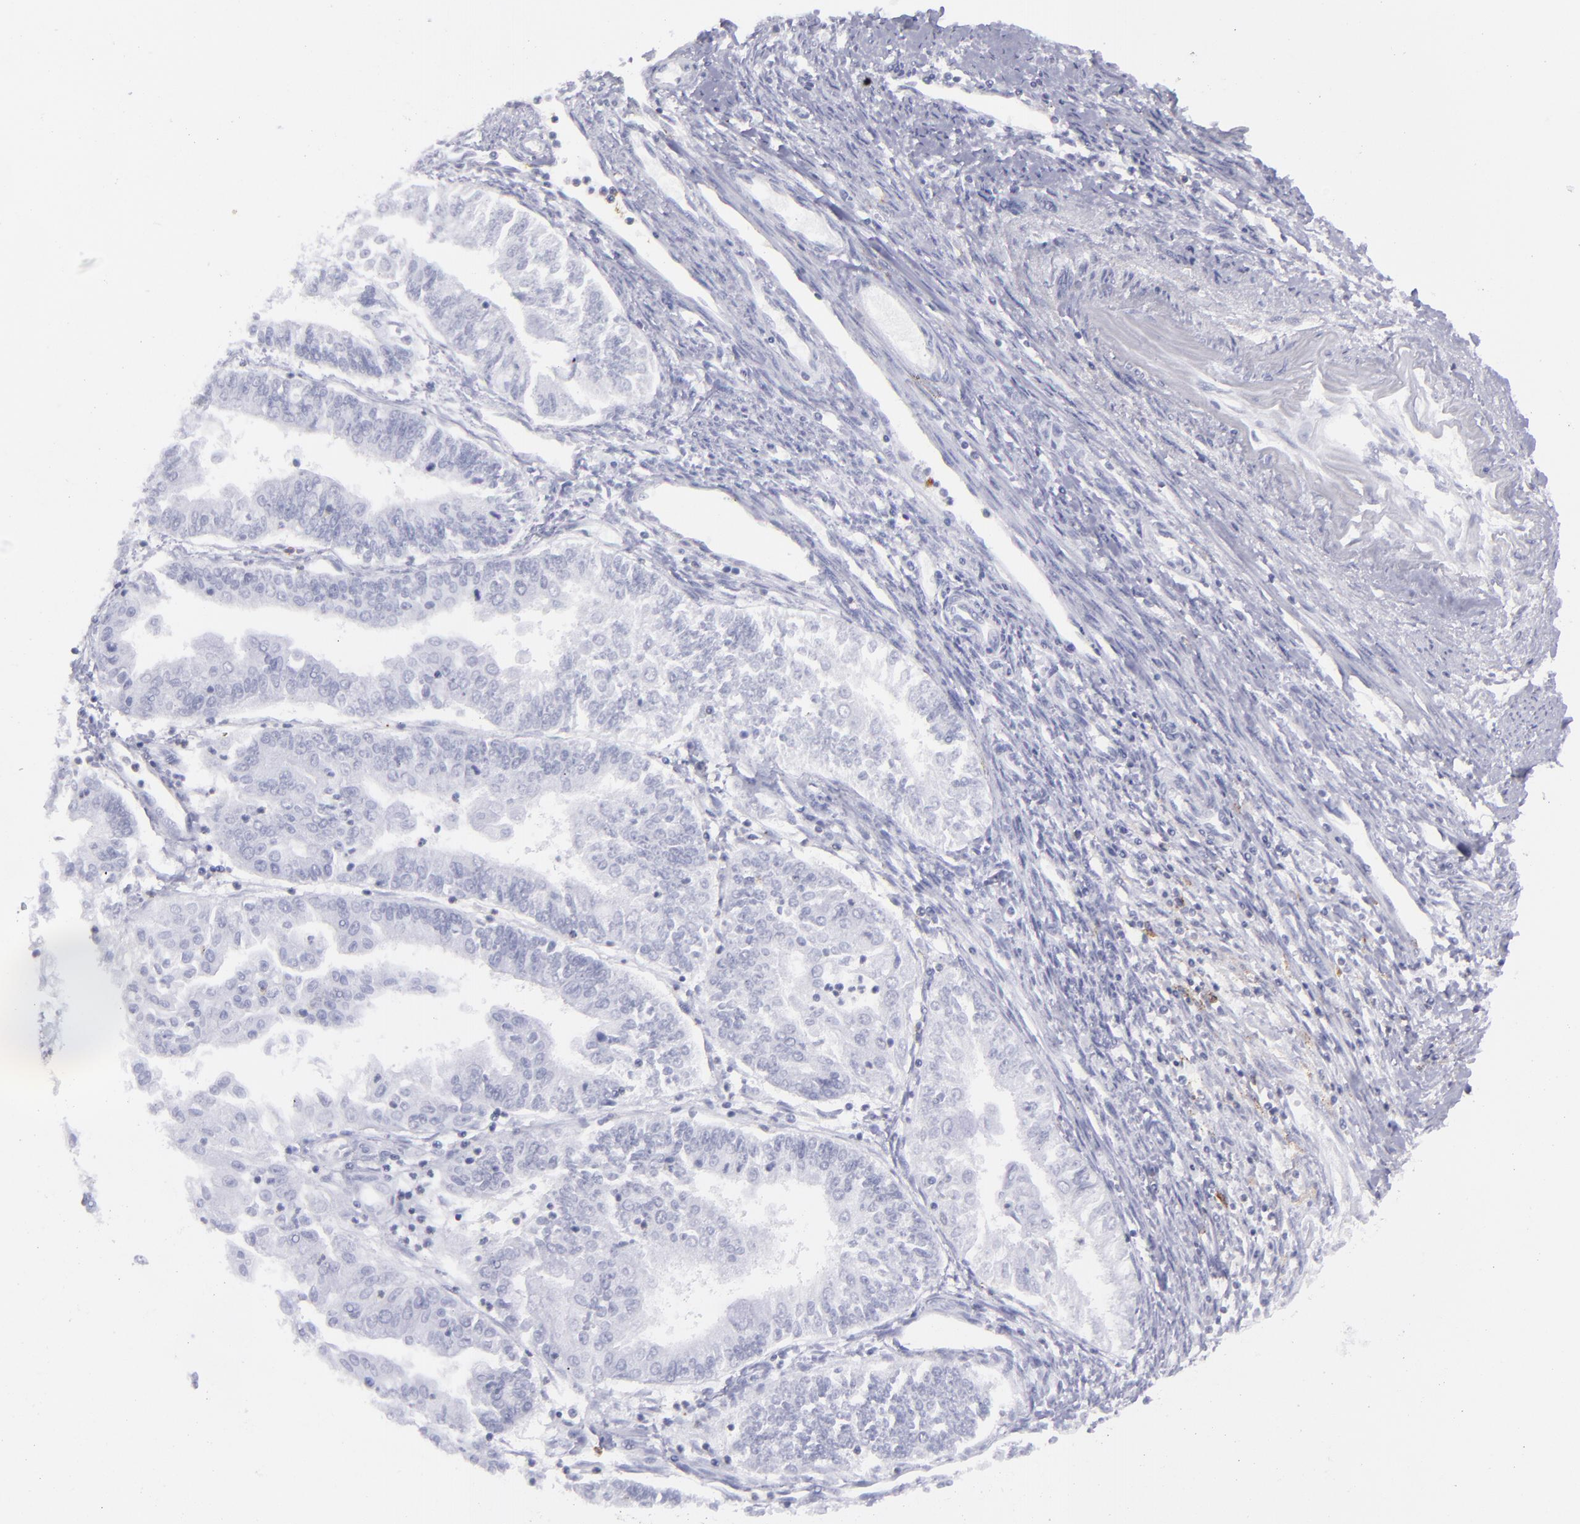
{"staining": {"intensity": "negative", "quantity": "none", "location": "none"}, "tissue": "endometrial cancer", "cell_type": "Tumor cells", "image_type": "cancer", "snomed": [{"axis": "morphology", "description": "Adenocarcinoma, NOS"}, {"axis": "topography", "description": "Endometrium"}], "caption": "An image of human endometrial adenocarcinoma is negative for staining in tumor cells. (DAB IHC with hematoxylin counter stain).", "gene": "SELPLG", "patient": {"sex": "female", "age": 75}}